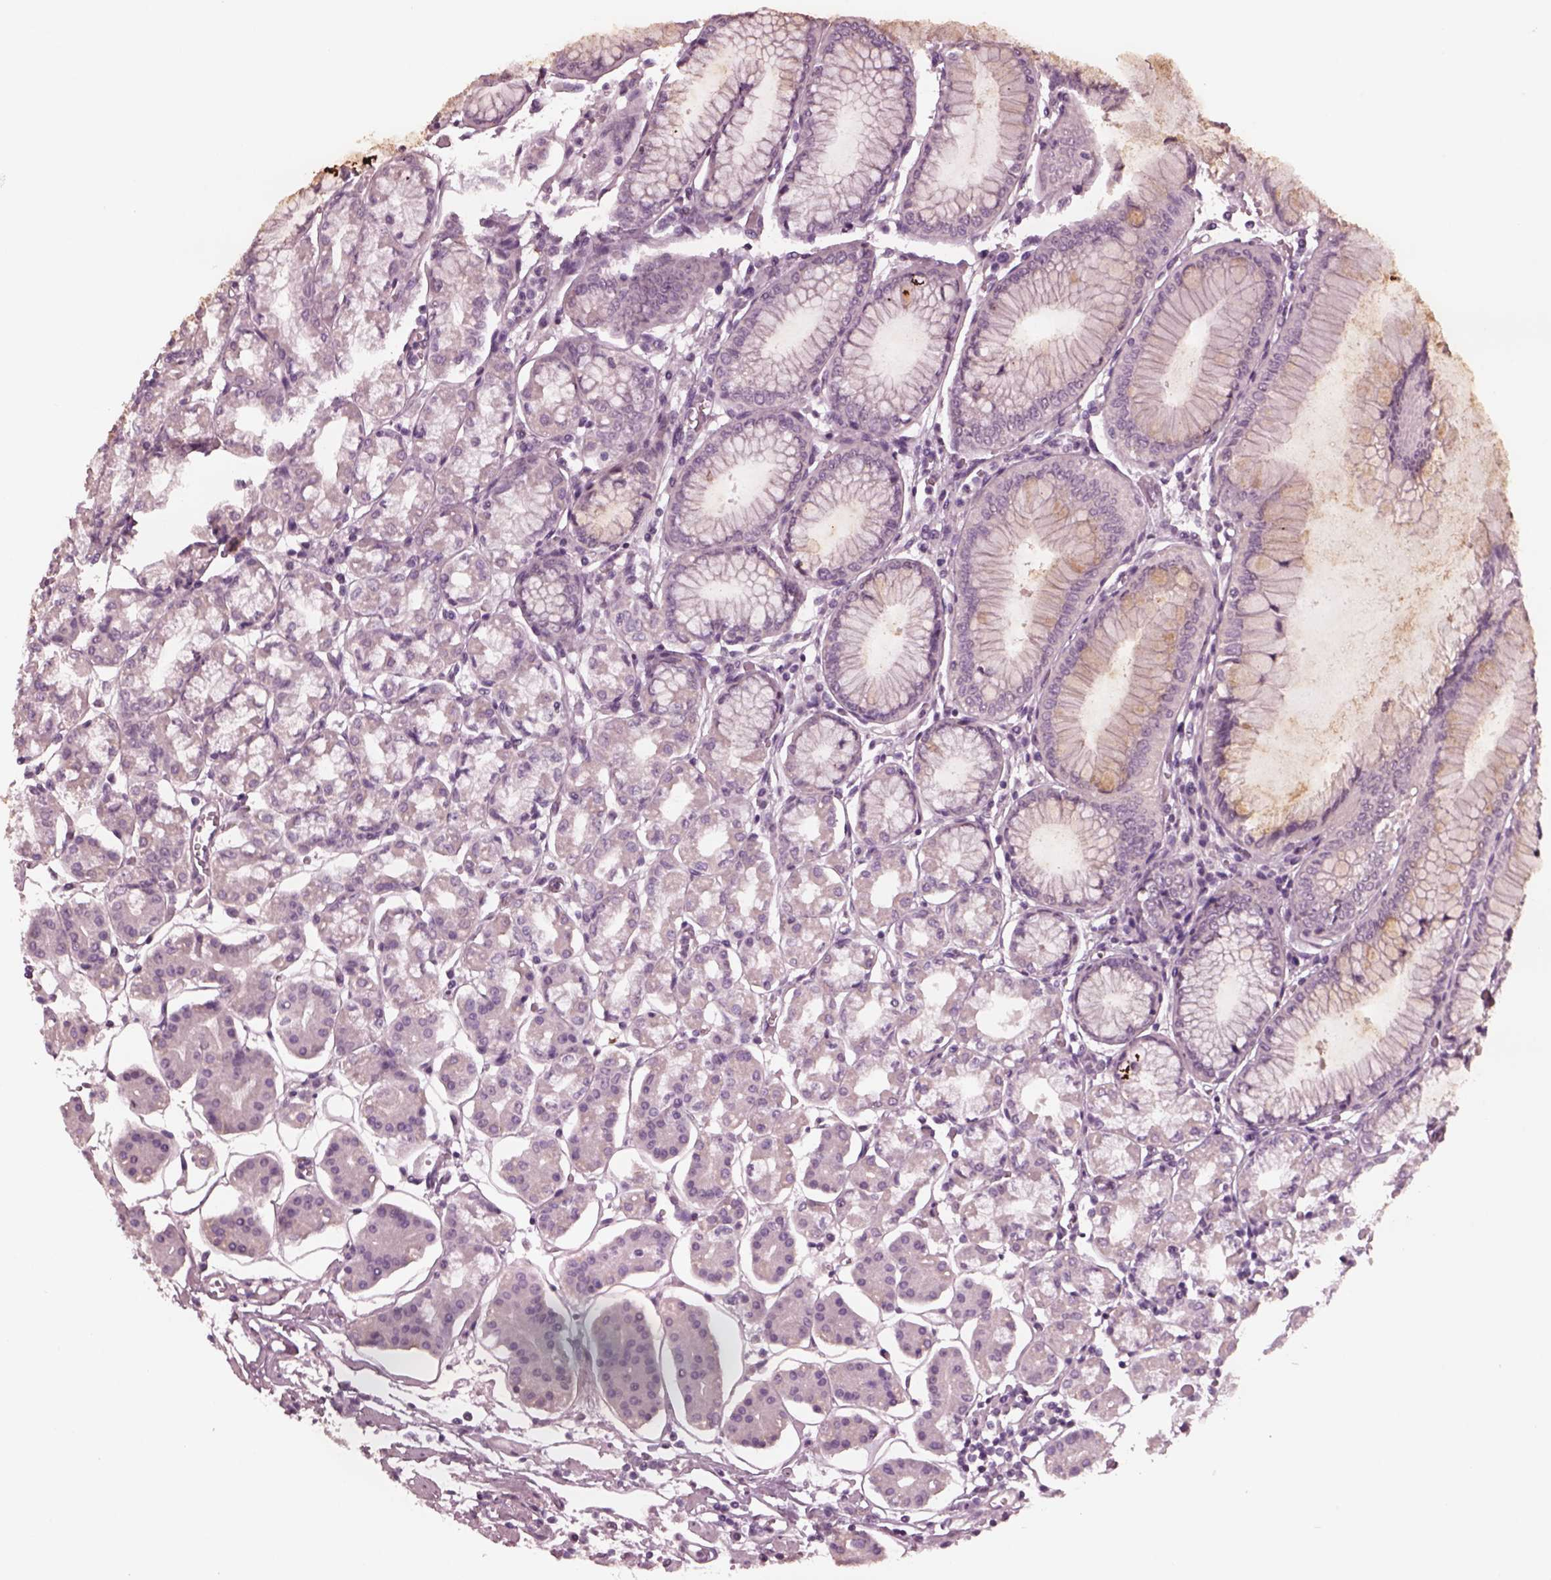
{"staining": {"intensity": "negative", "quantity": "none", "location": "none"}, "tissue": "stomach", "cell_type": "Glandular cells", "image_type": "normal", "snomed": [{"axis": "morphology", "description": "Normal tissue, NOS"}, {"axis": "topography", "description": "Skeletal muscle"}, {"axis": "topography", "description": "Stomach"}], "caption": "Protein analysis of benign stomach displays no significant staining in glandular cells. The staining is performed using DAB (3,3'-diaminobenzidine) brown chromogen with nuclei counter-stained in using hematoxylin.", "gene": "YY2", "patient": {"sex": "female", "age": 57}}